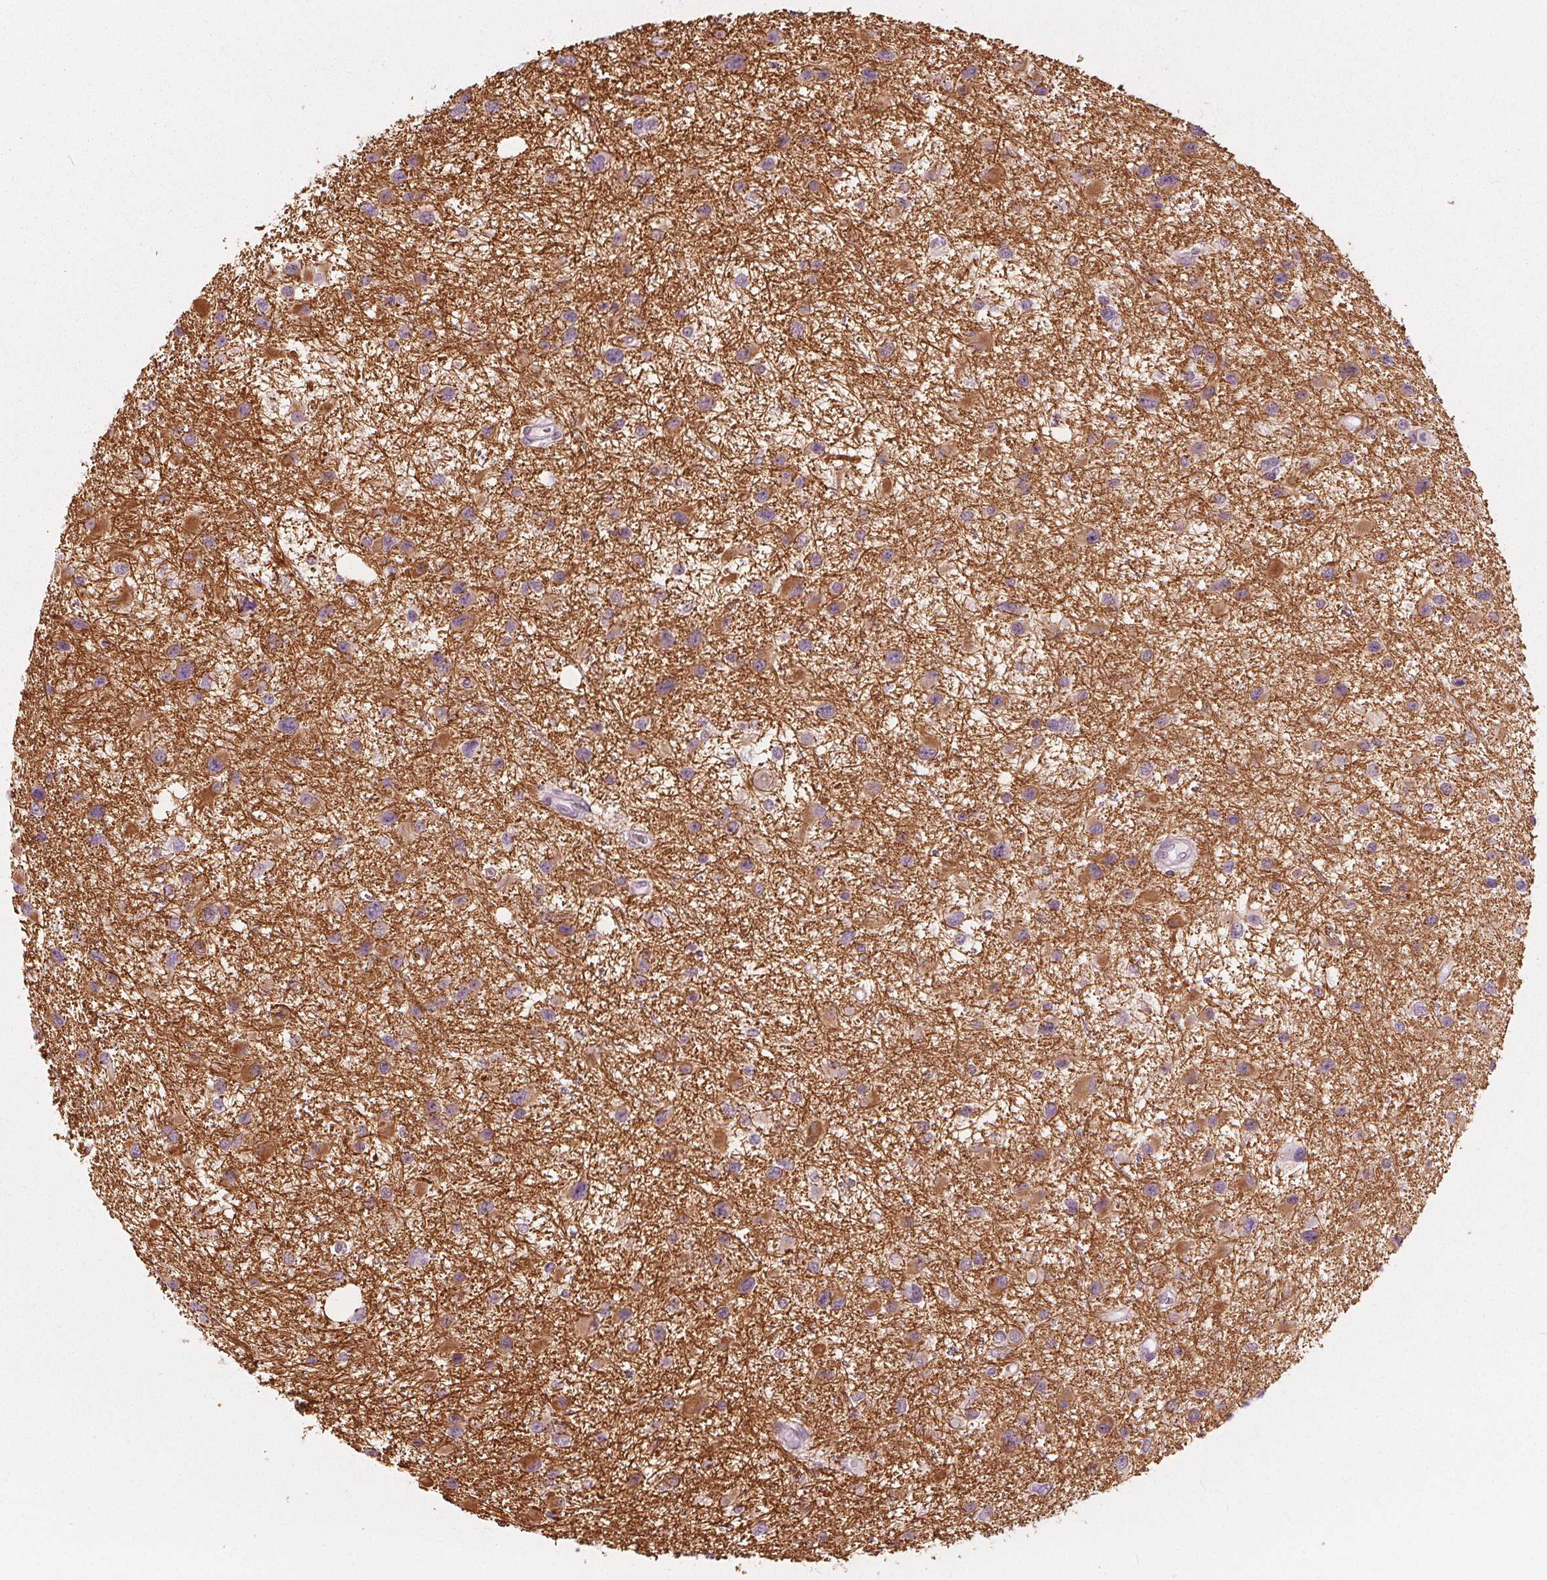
{"staining": {"intensity": "moderate", "quantity": "<25%", "location": "cytoplasmic/membranous"}, "tissue": "glioma", "cell_type": "Tumor cells", "image_type": "cancer", "snomed": [{"axis": "morphology", "description": "Glioma, malignant, Low grade"}, {"axis": "topography", "description": "Brain"}], "caption": "This photomicrograph demonstrates low-grade glioma (malignant) stained with immunohistochemistry (IHC) to label a protein in brown. The cytoplasmic/membranous of tumor cells show moderate positivity for the protein. Nuclei are counter-stained blue.", "gene": "BRSK1", "patient": {"sex": "female", "age": 32}}